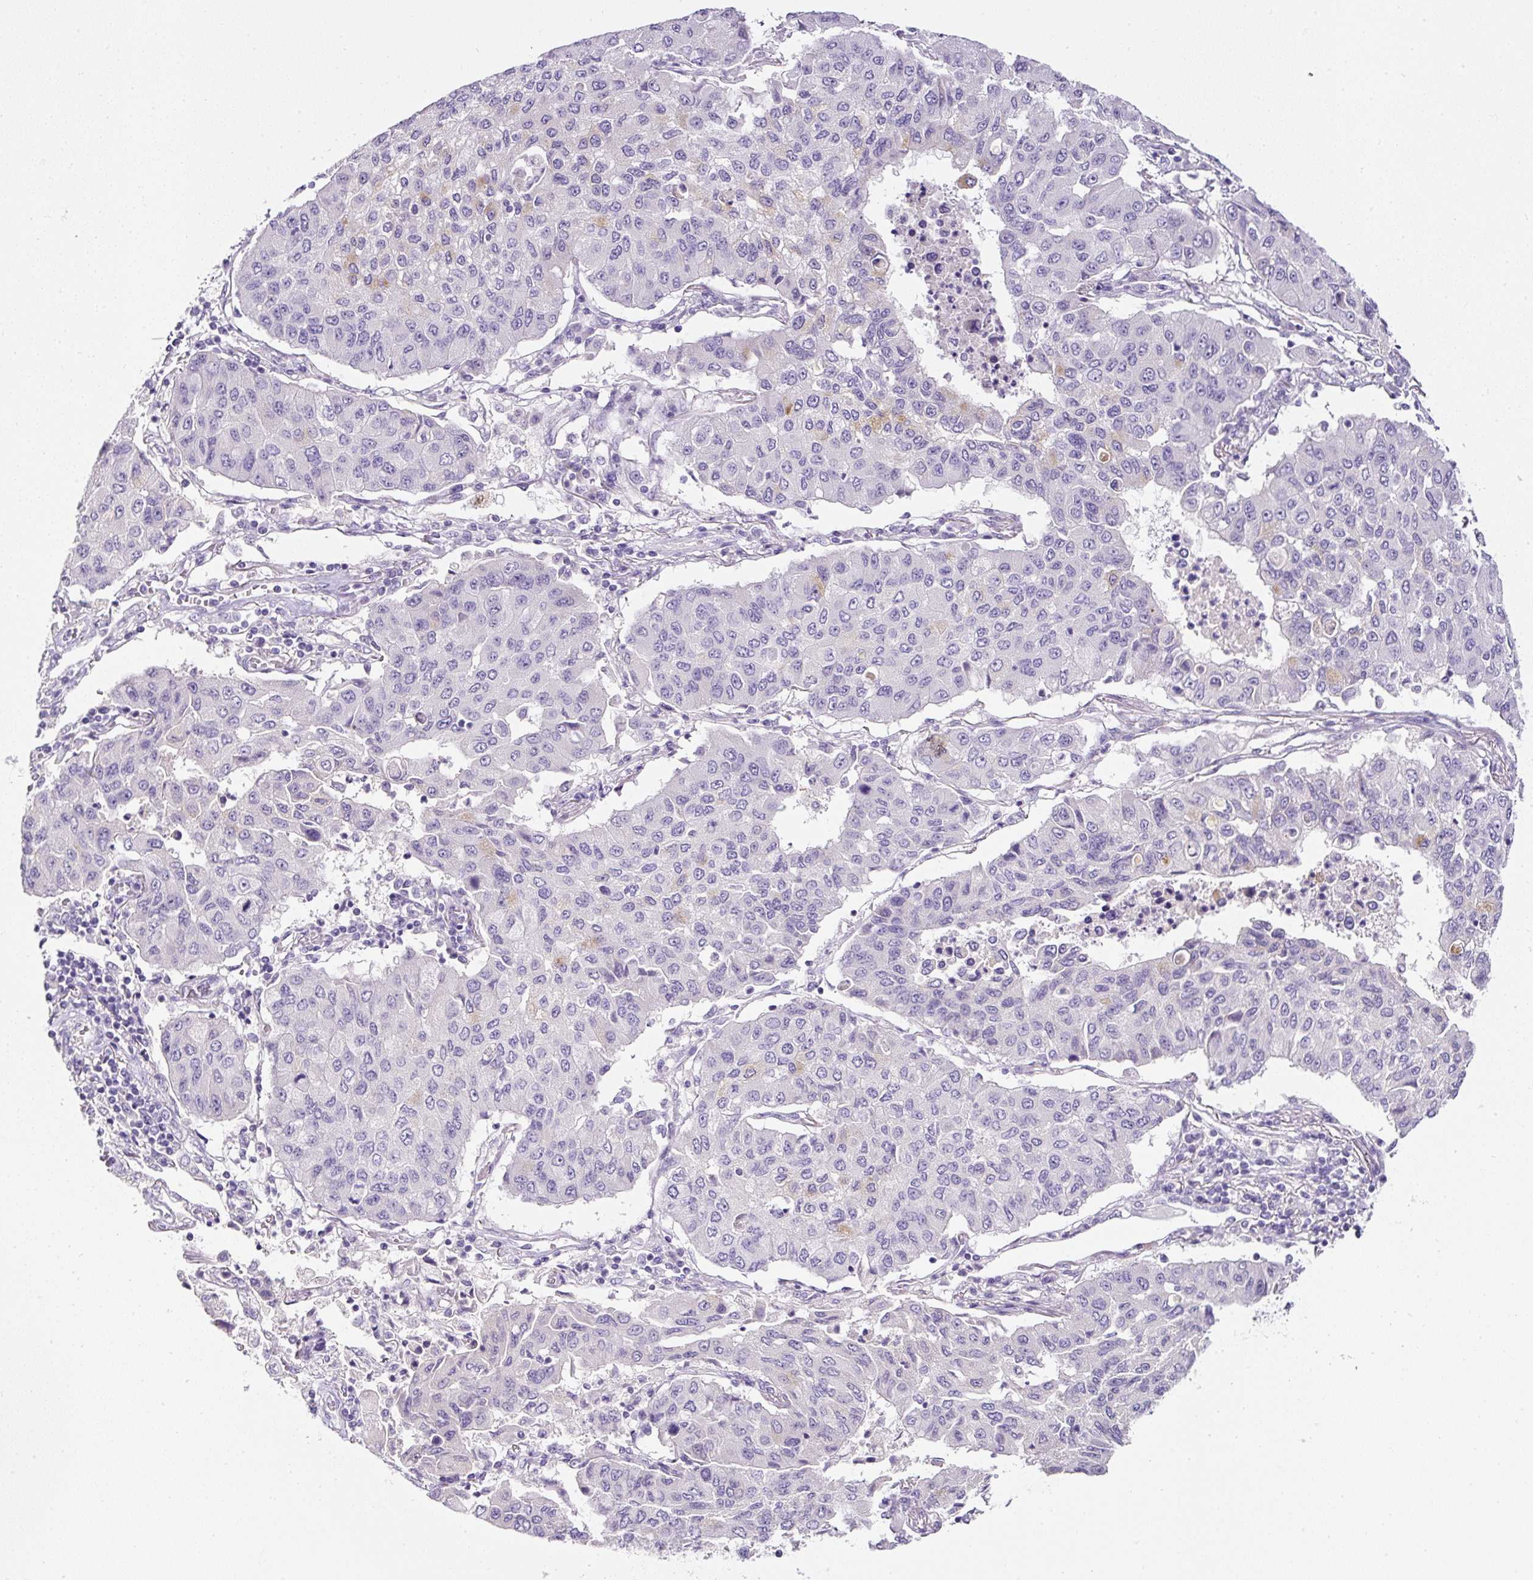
{"staining": {"intensity": "negative", "quantity": "none", "location": "none"}, "tissue": "lung cancer", "cell_type": "Tumor cells", "image_type": "cancer", "snomed": [{"axis": "morphology", "description": "Squamous cell carcinoma, NOS"}, {"axis": "topography", "description": "Lung"}], "caption": "There is no significant staining in tumor cells of lung cancer (squamous cell carcinoma).", "gene": "OR14A2", "patient": {"sex": "male", "age": 74}}